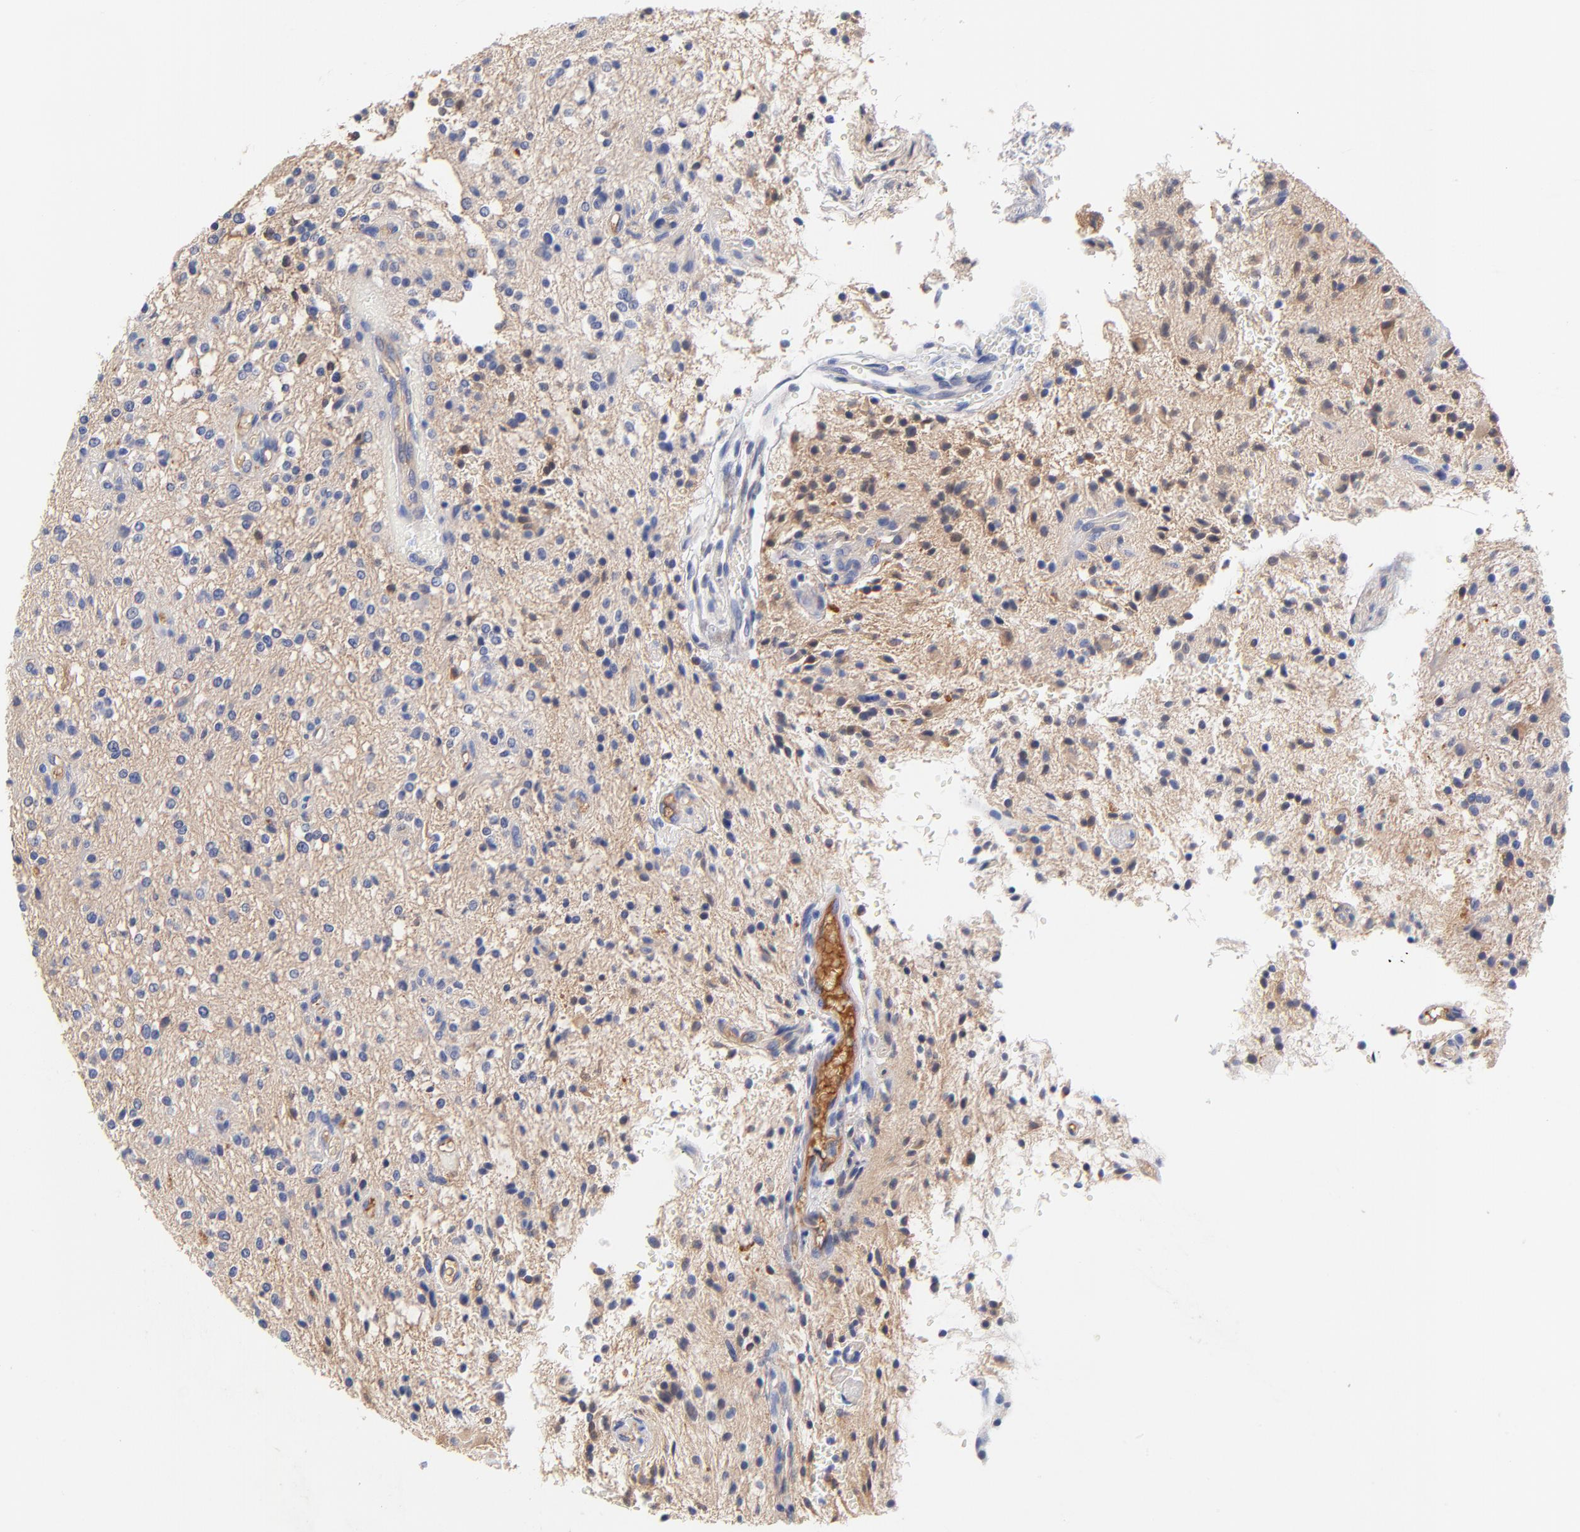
{"staining": {"intensity": "weak", "quantity": ">75%", "location": "cytoplasmic/membranous"}, "tissue": "glioma", "cell_type": "Tumor cells", "image_type": "cancer", "snomed": [{"axis": "morphology", "description": "Glioma, malignant, NOS"}, {"axis": "topography", "description": "Cerebellum"}], "caption": "Tumor cells display low levels of weak cytoplasmic/membranous staining in about >75% of cells in glioma.", "gene": "IGLV3-10", "patient": {"sex": "female", "age": 10}}